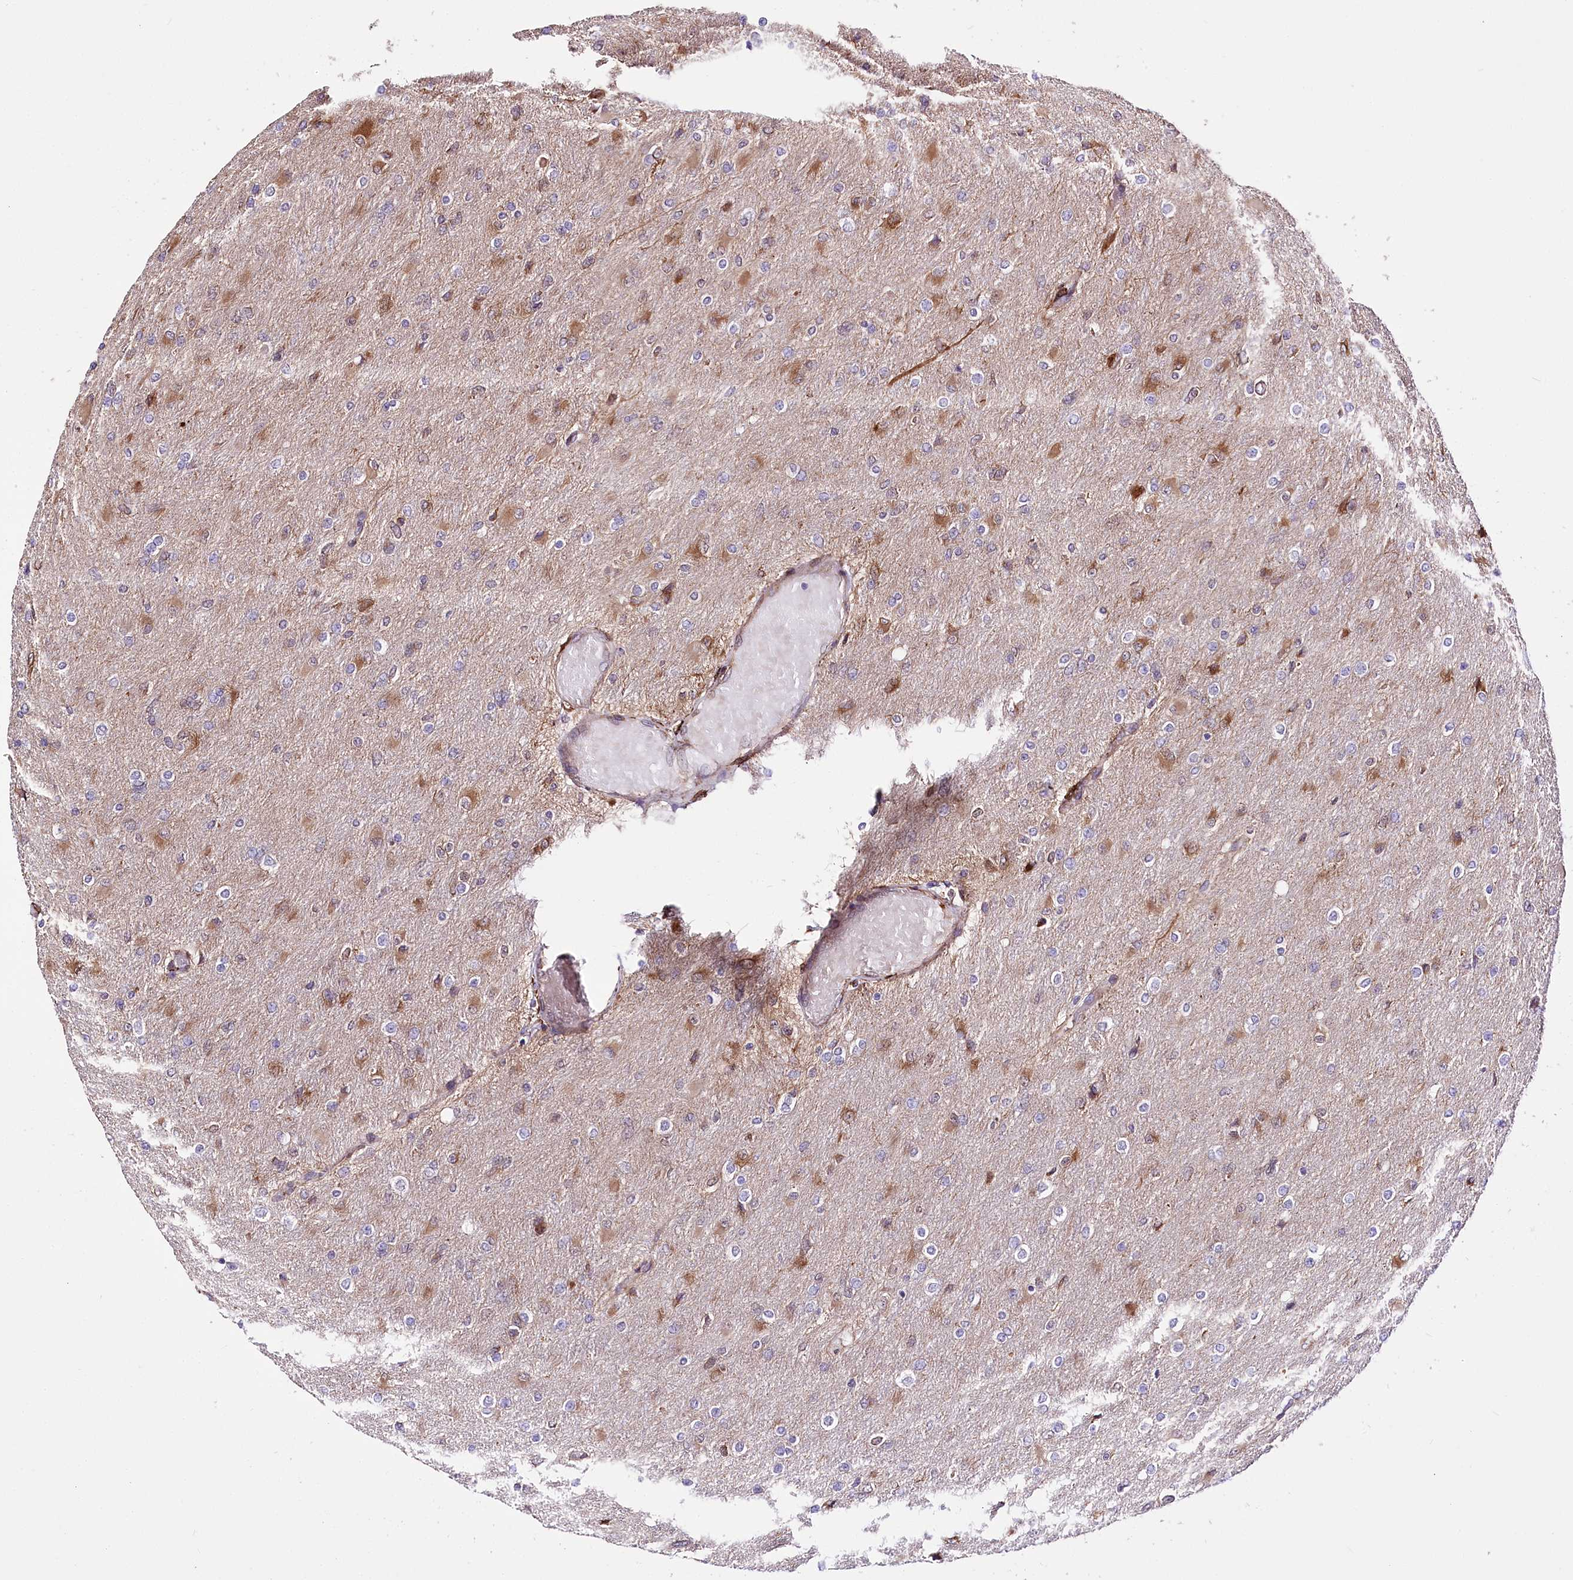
{"staining": {"intensity": "moderate", "quantity": "<25%", "location": "cytoplasmic/membranous"}, "tissue": "glioma", "cell_type": "Tumor cells", "image_type": "cancer", "snomed": [{"axis": "morphology", "description": "Glioma, malignant, High grade"}, {"axis": "topography", "description": "Cerebral cortex"}], "caption": "Immunohistochemical staining of glioma exhibits low levels of moderate cytoplasmic/membranous protein staining in approximately <25% of tumor cells. Ihc stains the protein of interest in brown and the nuclei are stained blue.", "gene": "WWC1", "patient": {"sex": "female", "age": 36}}